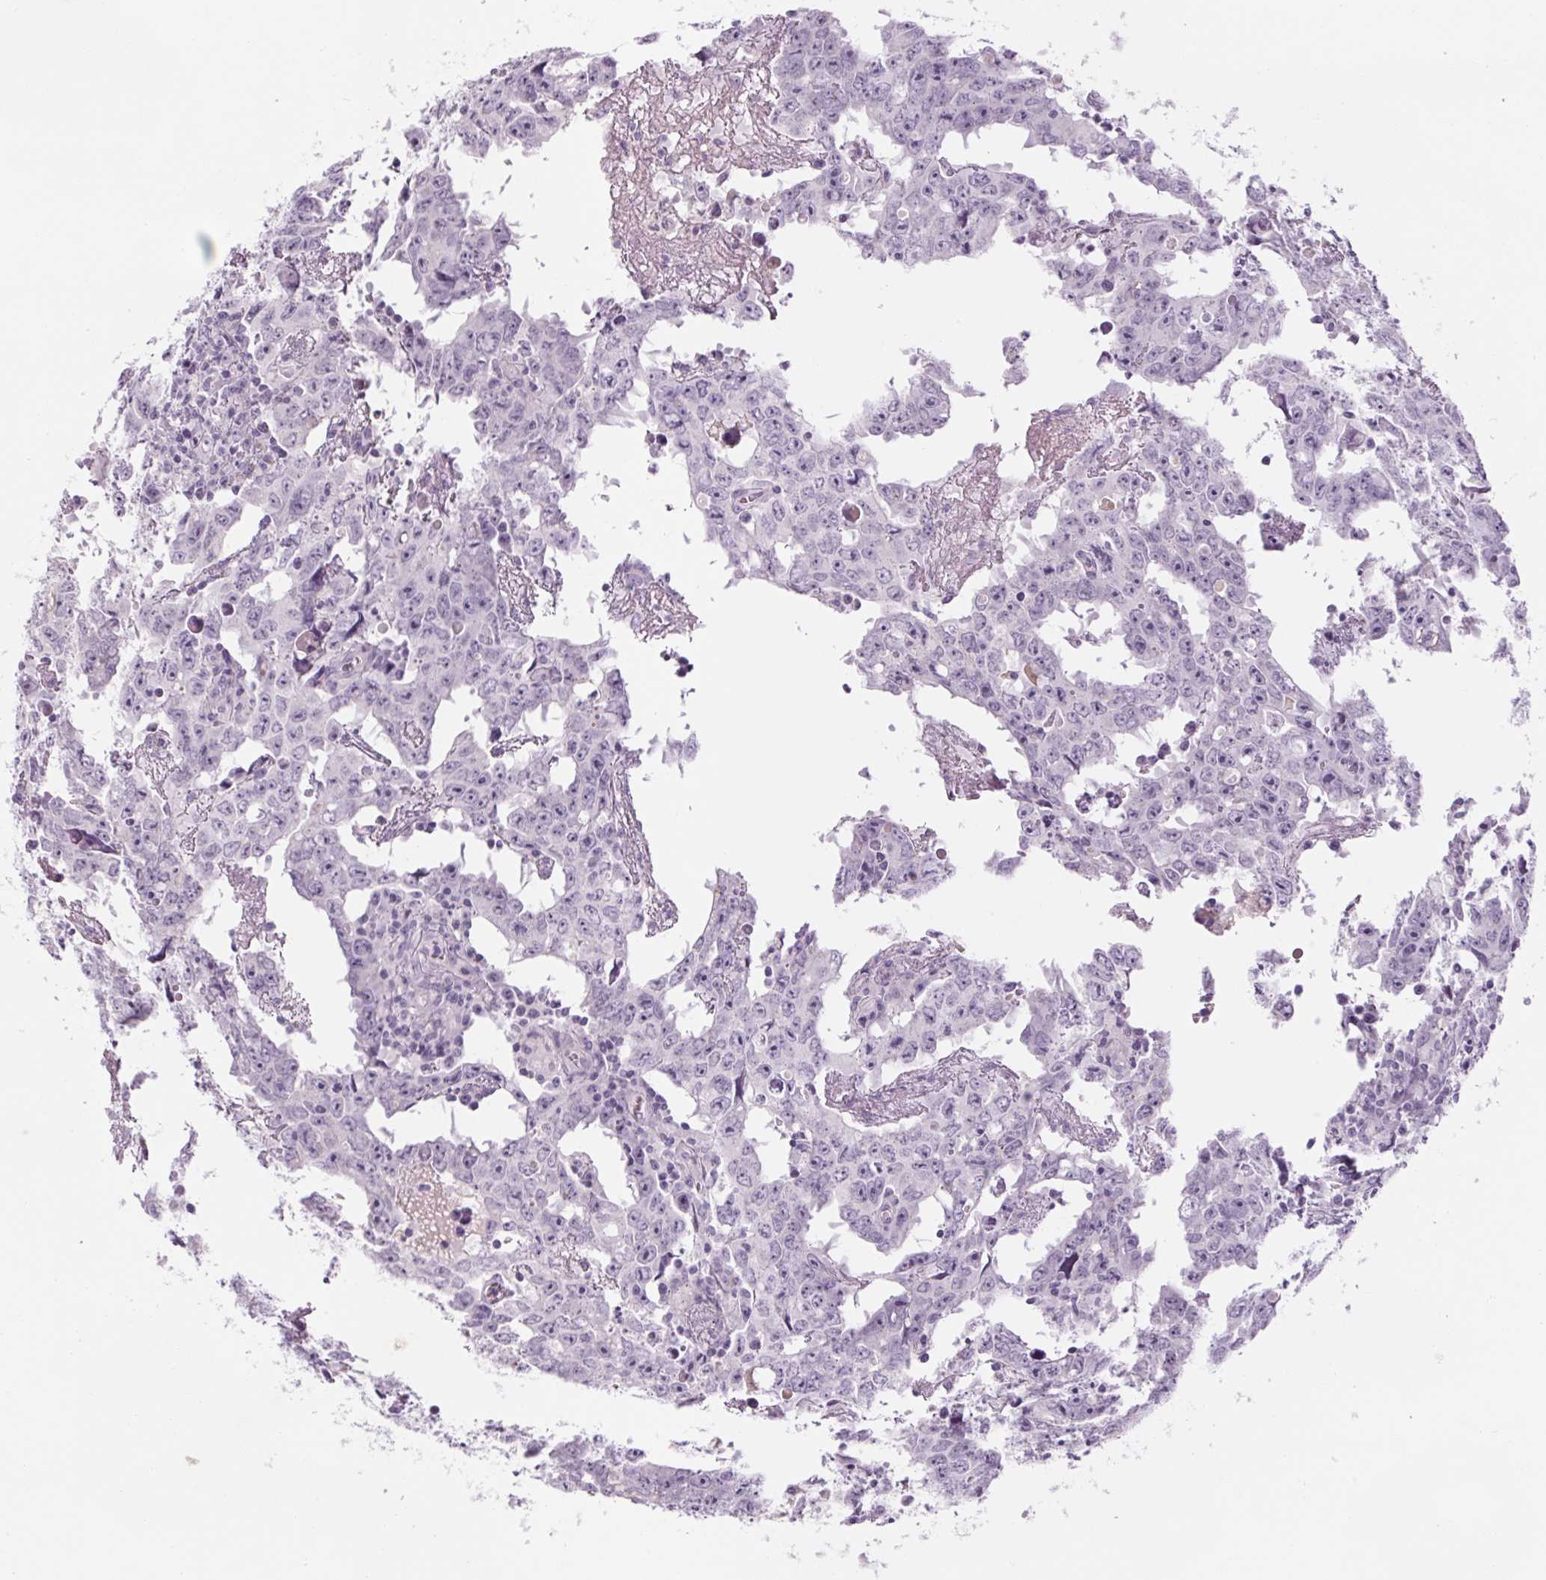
{"staining": {"intensity": "negative", "quantity": "none", "location": "none"}, "tissue": "testis cancer", "cell_type": "Tumor cells", "image_type": "cancer", "snomed": [{"axis": "morphology", "description": "Carcinoma, Embryonal, NOS"}, {"axis": "topography", "description": "Testis"}], "caption": "An IHC histopathology image of testis cancer is shown. There is no staining in tumor cells of testis cancer.", "gene": "RPTN", "patient": {"sex": "male", "age": 22}}